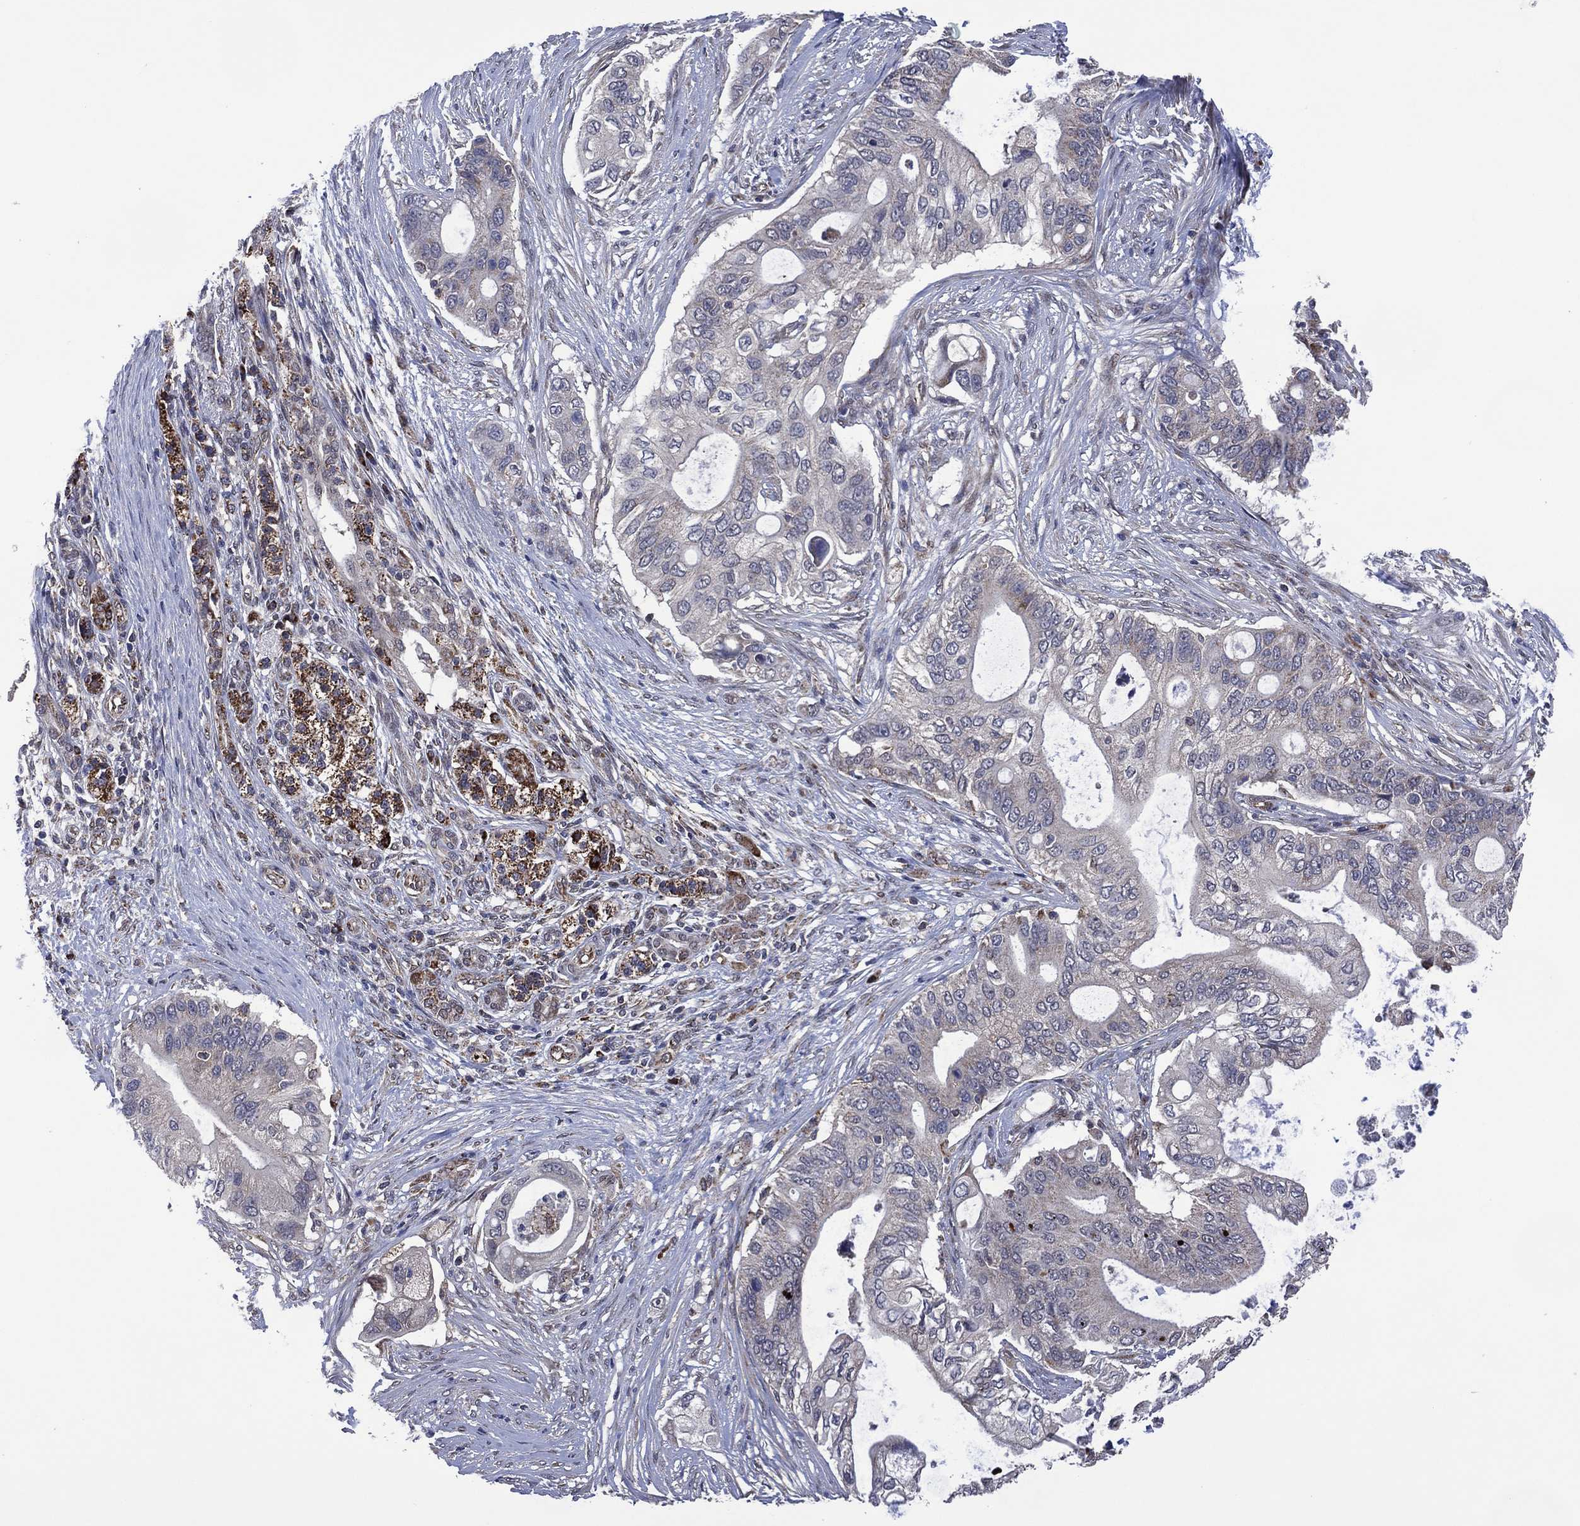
{"staining": {"intensity": "negative", "quantity": "none", "location": "none"}, "tissue": "pancreatic cancer", "cell_type": "Tumor cells", "image_type": "cancer", "snomed": [{"axis": "morphology", "description": "Adenocarcinoma, NOS"}, {"axis": "topography", "description": "Pancreas"}], "caption": "The micrograph shows no staining of tumor cells in pancreatic cancer (adenocarcinoma).", "gene": "HTD2", "patient": {"sex": "female", "age": 72}}